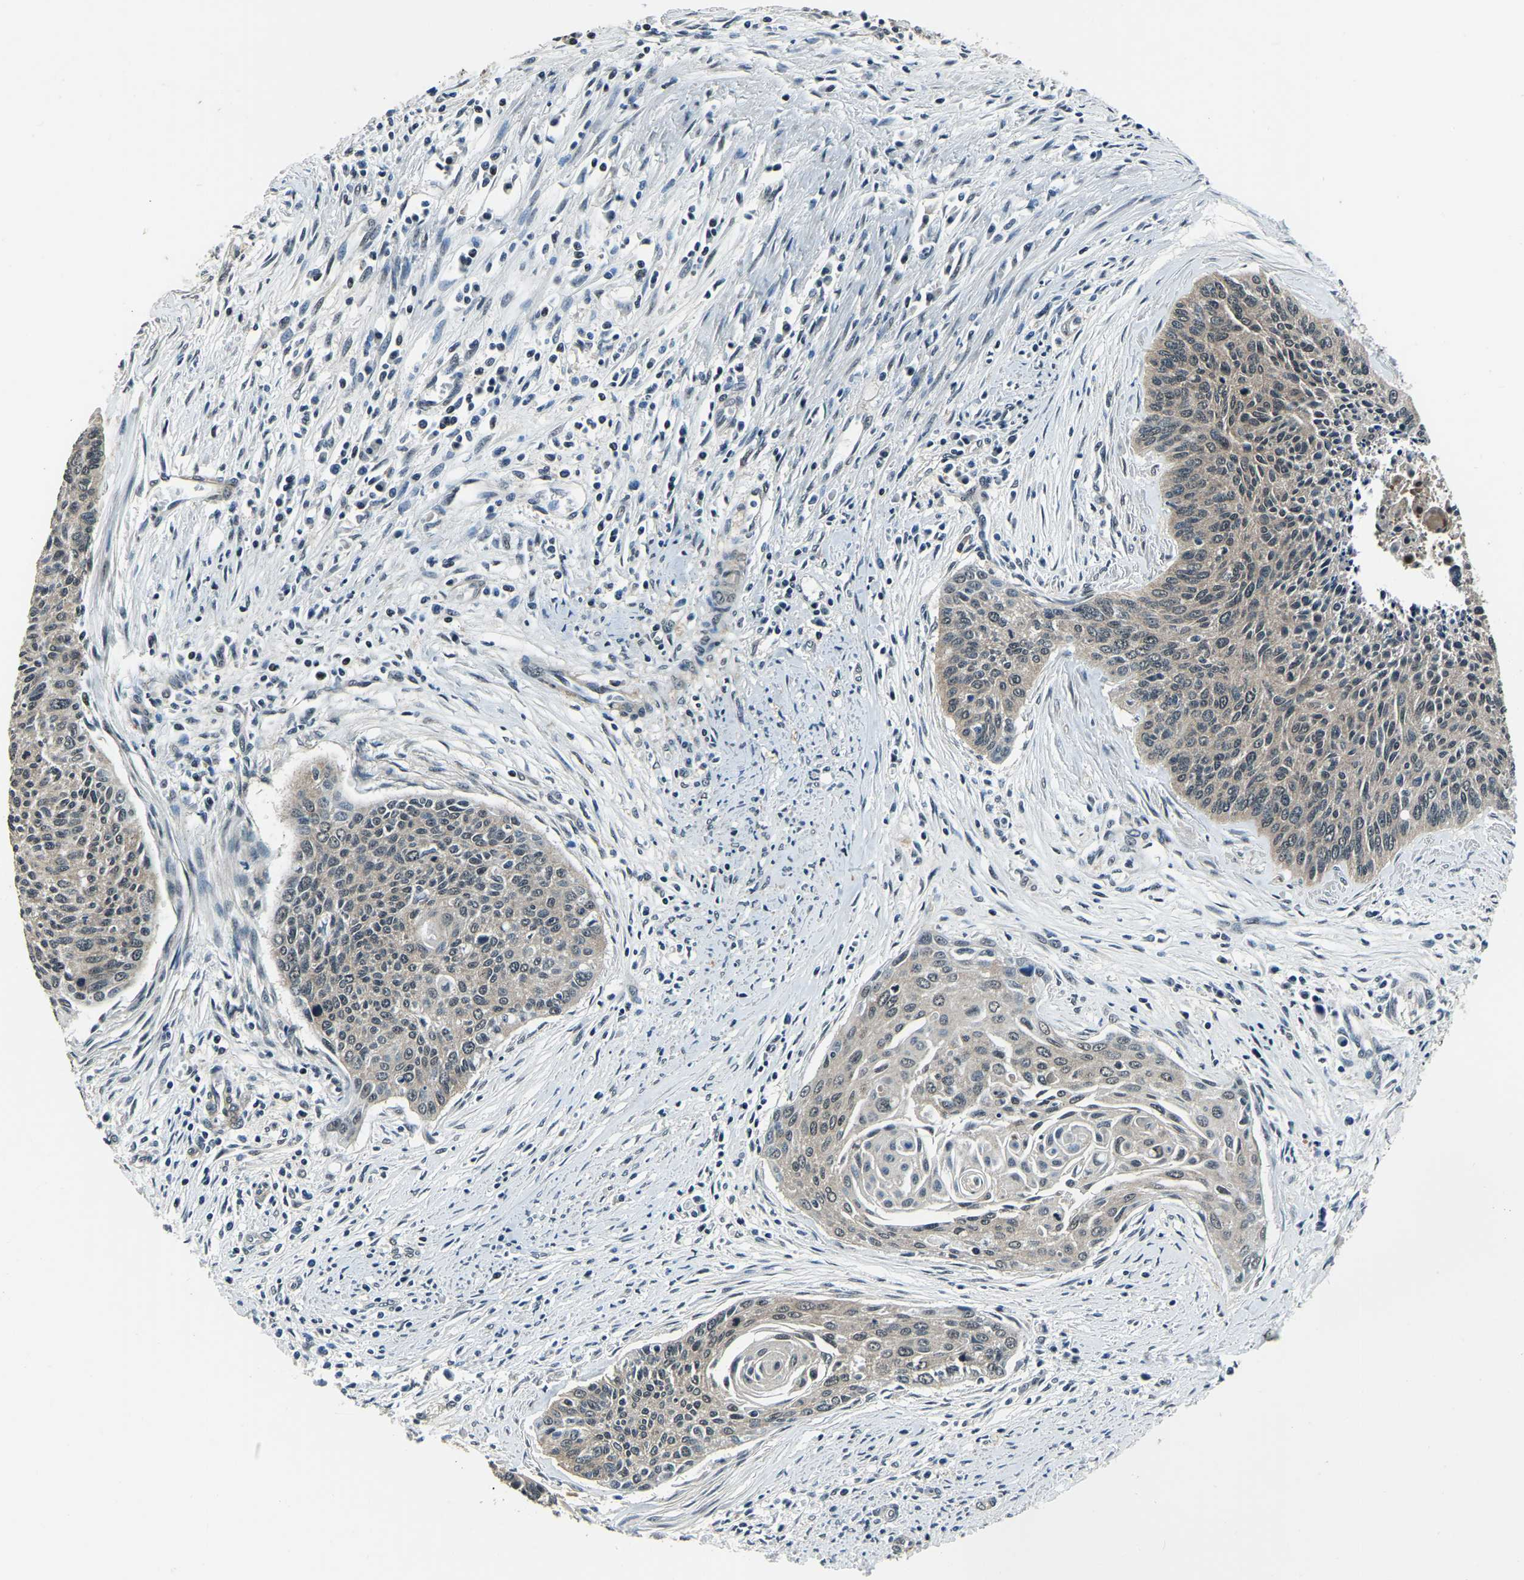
{"staining": {"intensity": "negative", "quantity": "none", "location": "none"}, "tissue": "cervical cancer", "cell_type": "Tumor cells", "image_type": "cancer", "snomed": [{"axis": "morphology", "description": "Squamous cell carcinoma, NOS"}, {"axis": "topography", "description": "Cervix"}], "caption": "Protein analysis of cervical cancer (squamous cell carcinoma) reveals no significant expression in tumor cells. Nuclei are stained in blue.", "gene": "ANKIB1", "patient": {"sex": "female", "age": 55}}